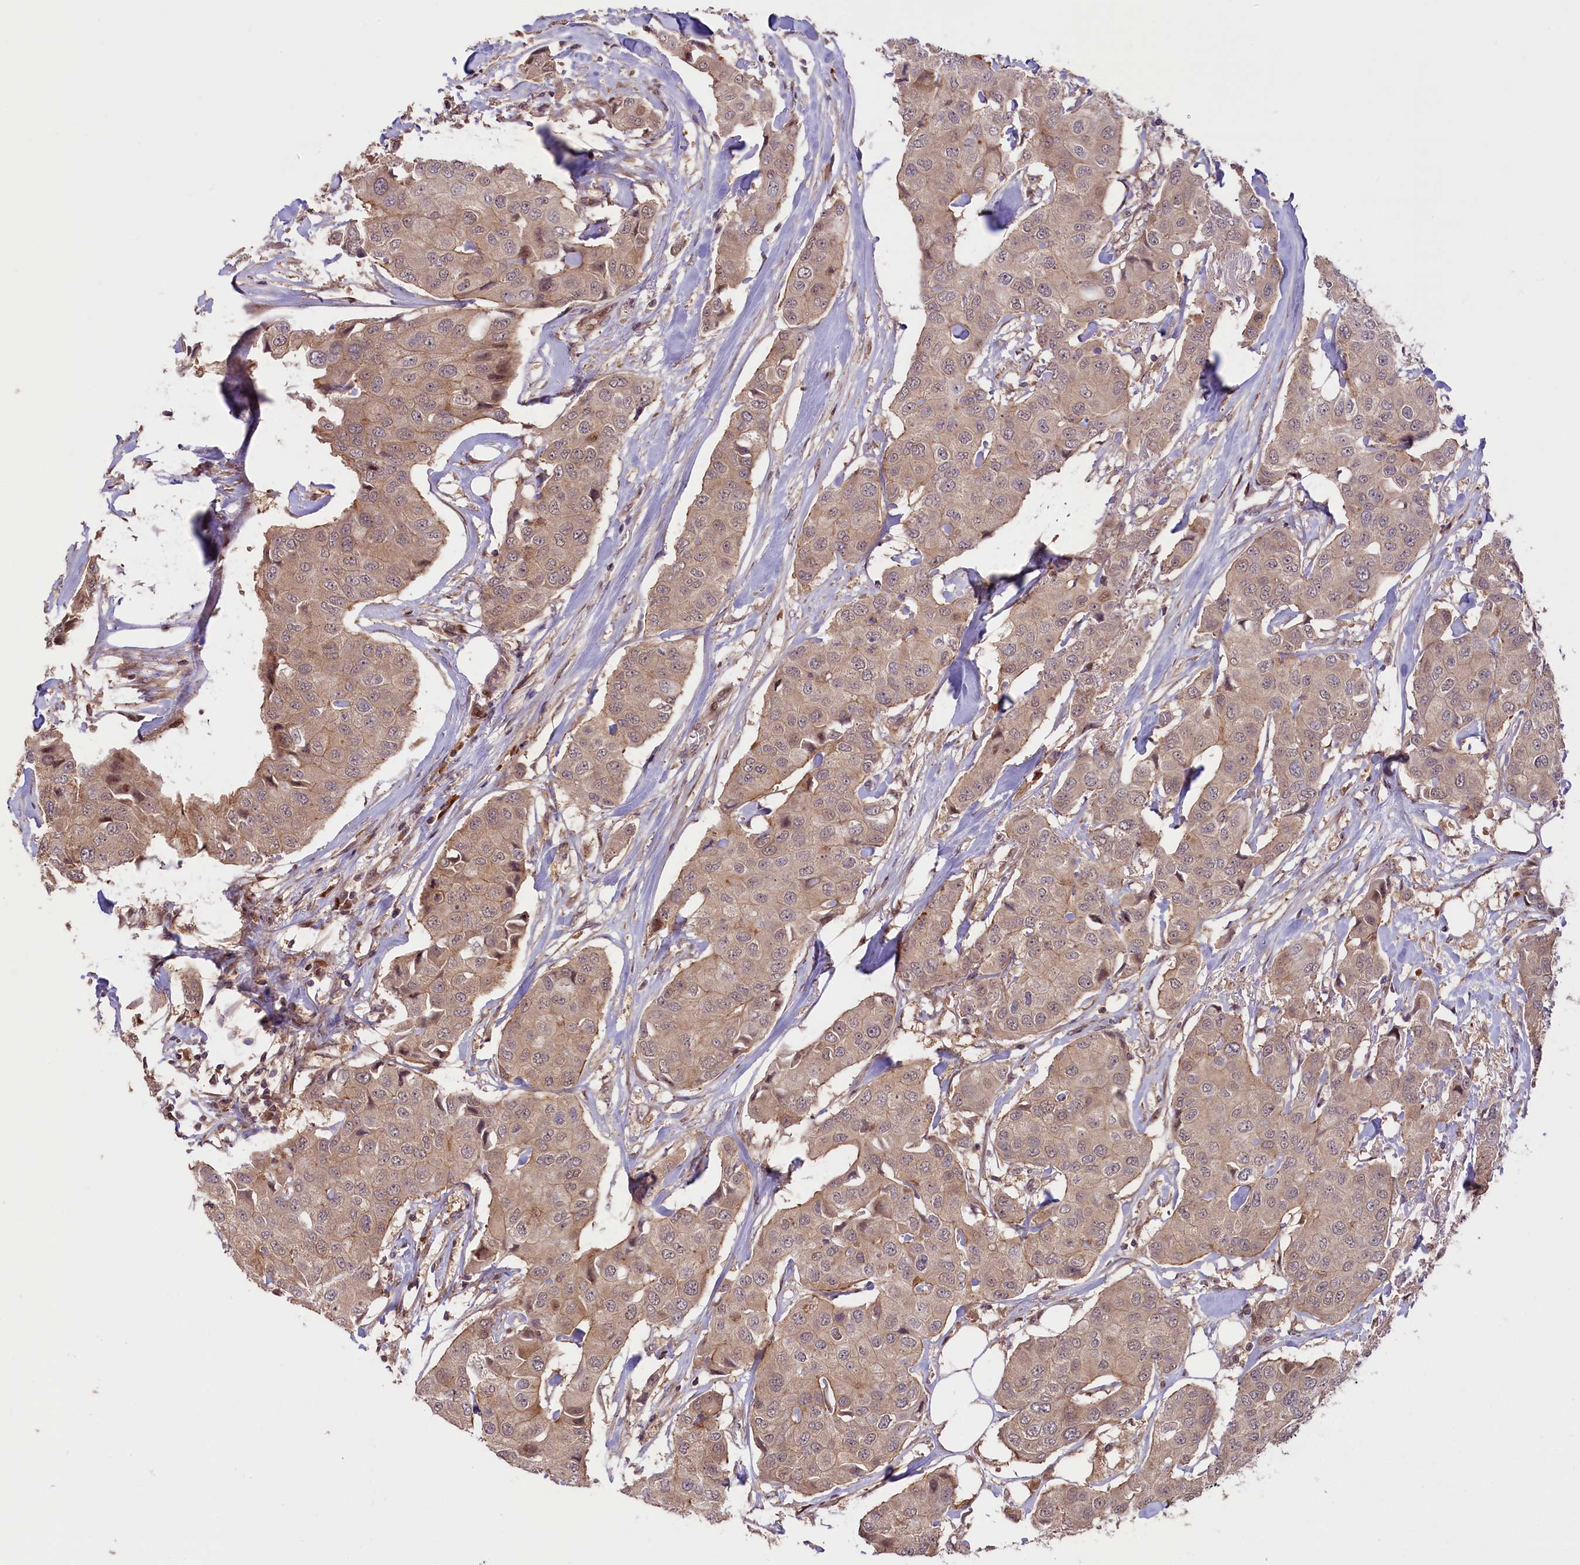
{"staining": {"intensity": "weak", "quantity": "<25%", "location": "cytoplasmic/membranous,nuclear"}, "tissue": "breast cancer", "cell_type": "Tumor cells", "image_type": "cancer", "snomed": [{"axis": "morphology", "description": "Duct carcinoma"}, {"axis": "topography", "description": "Breast"}], "caption": "Immunohistochemistry (IHC) micrograph of breast invasive ductal carcinoma stained for a protein (brown), which demonstrates no staining in tumor cells.", "gene": "RIC8A", "patient": {"sex": "female", "age": 80}}